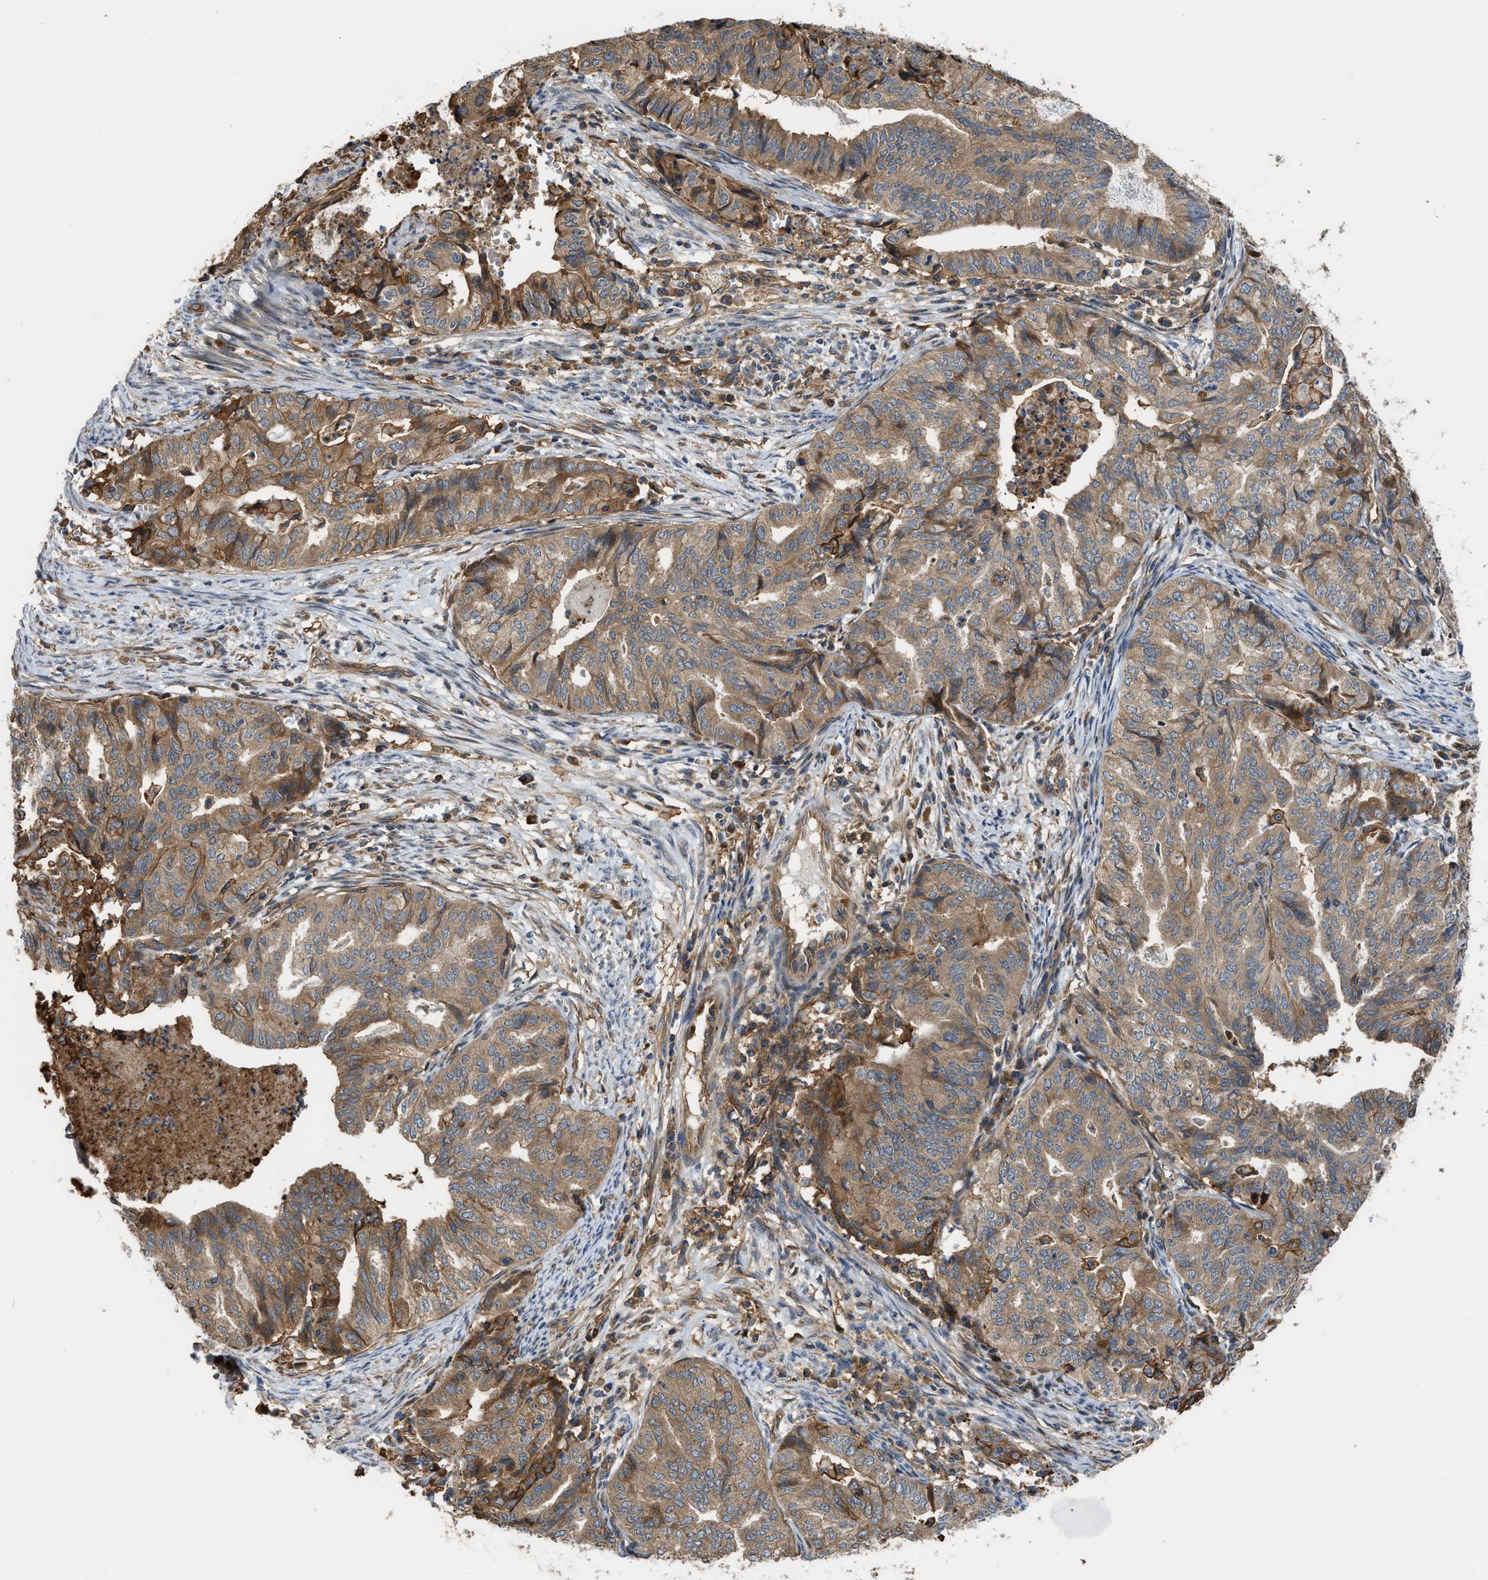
{"staining": {"intensity": "moderate", "quantity": ">75%", "location": "cytoplasmic/membranous"}, "tissue": "endometrial cancer", "cell_type": "Tumor cells", "image_type": "cancer", "snomed": [{"axis": "morphology", "description": "Adenocarcinoma, NOS"}, {"axis": "topography", "description": "Endometrium"}], "caption": "This histopathology image reveals endometrial cancer (adenocarcinoma) stained with immunohistochemistry to label a protein in brown. The cytoplasmic/membranous of tumor cells show moderate positivity for the protein. Nuclei are counter-stained blue.", "gene": "DDHD2", "patient": {"sex": "female", "age": 79}}